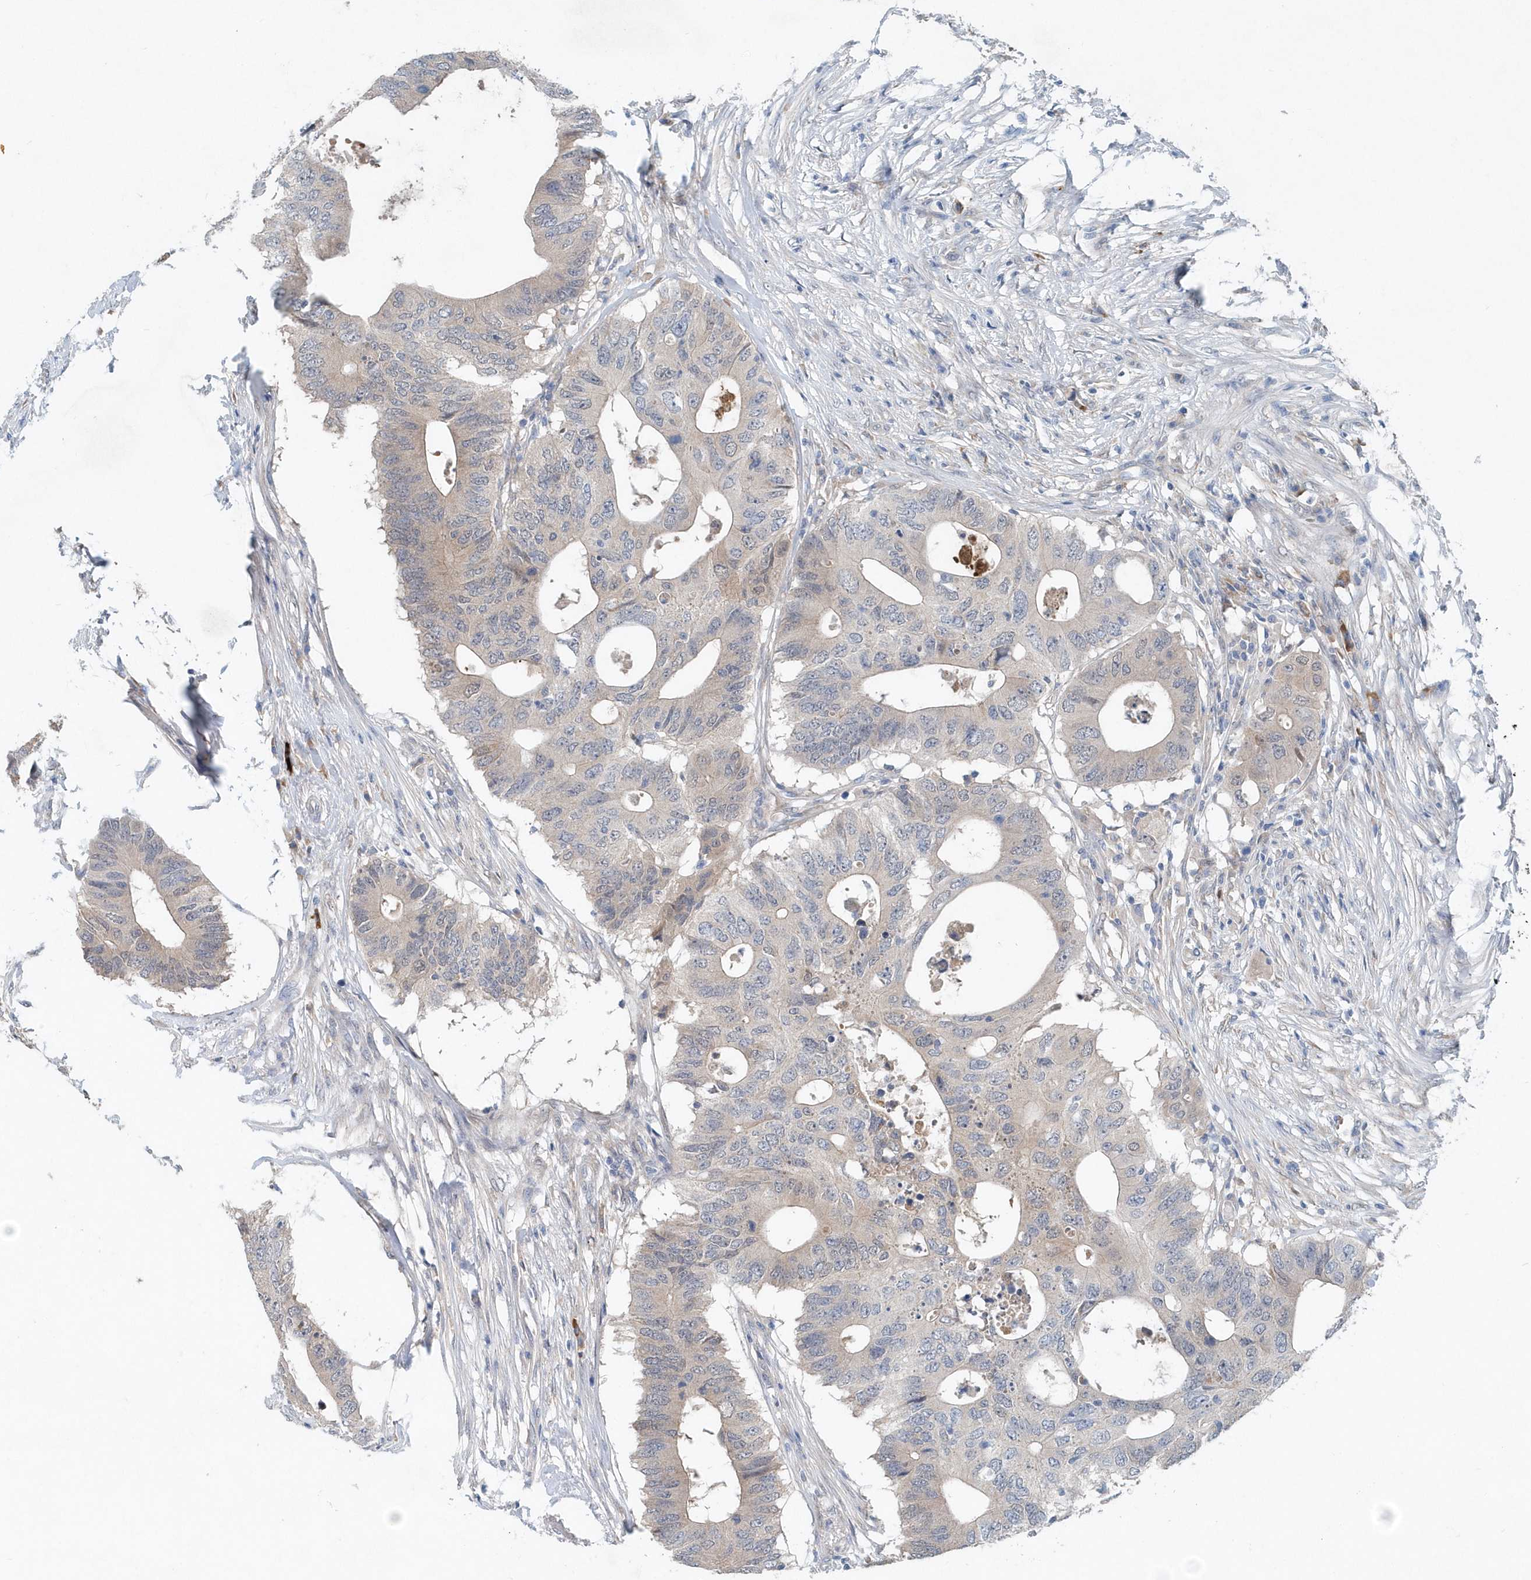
{"staining": {"intensity": "negative", "quantity": "none", "location": "none"}, "tissue": "colorectal cancer", "cell_type": "Tumor cells", "image_type": "cancer", "snomed": [{"axis": "morphology", "description": "Adenocarcinoma, NOS"}, {"axis": "topography", "description": "Colon"}], "caption": "Micrograph shows no protein staining in tumor cells of colorectal cancer (adenocarcinoma) tissue.", "gene": "PFN2", "patient": {"sex": "male", "age": 71}}